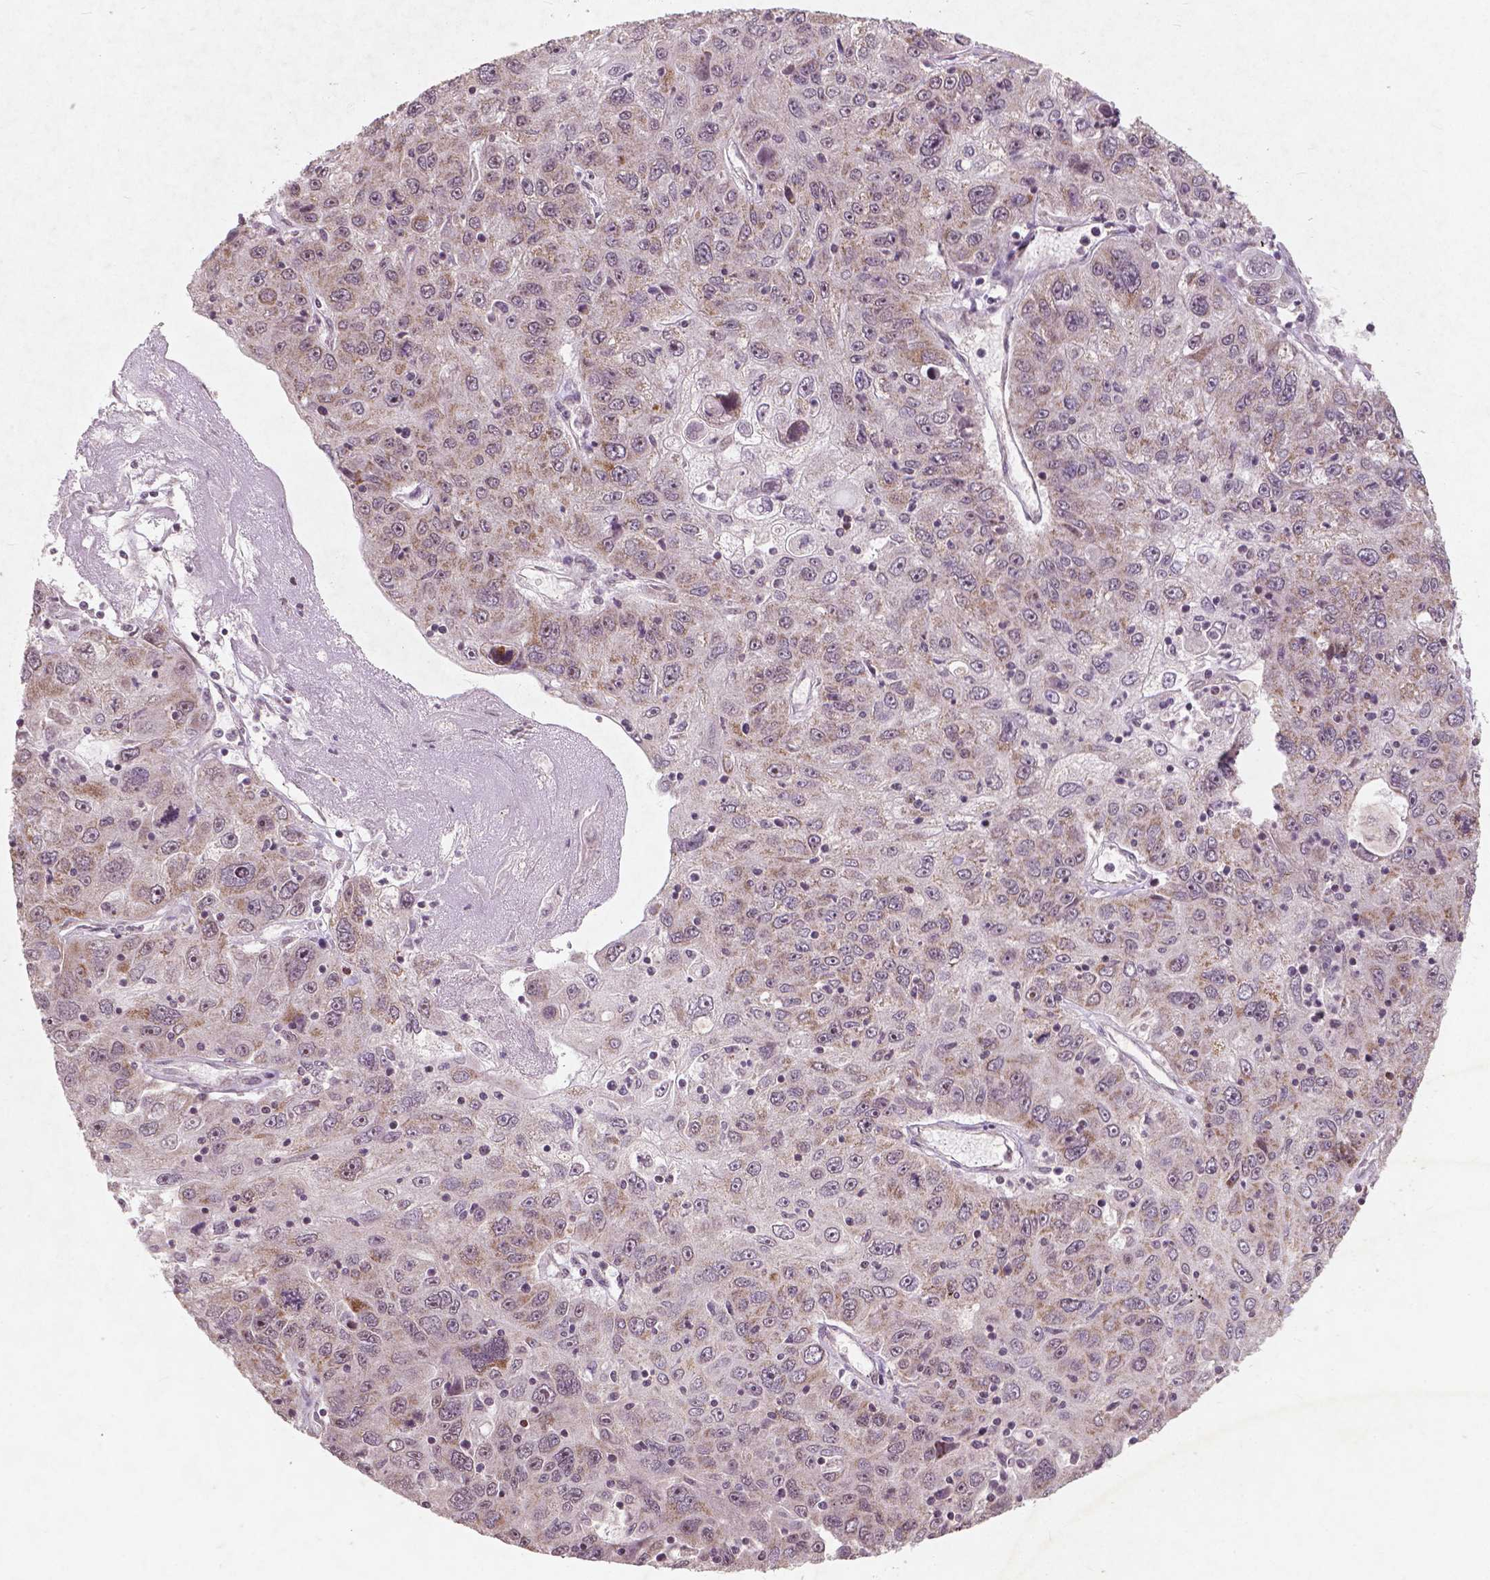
{"staining": {"intensity": "moderate", "quantity": "<25%", "location": "cytoplasmic/membranous"}, "tissue": "stomach cancer", "cell_type": "Tumor cells", "image_type": "cancer", "snomed": [{"axis": "morphology", "description": "Adenocarcinoma, NOS"}, {"axis": "topography", "description": "Stomach"}], "caption": "Adenocarcinoma (stomach) stained with immunohistochemistry reveals moderate cytoplasmic/membranous positivity in approximately <25% of tumor cells.", "gene": "SMAD2", "patient": {"sex": "male", "age": 56}}